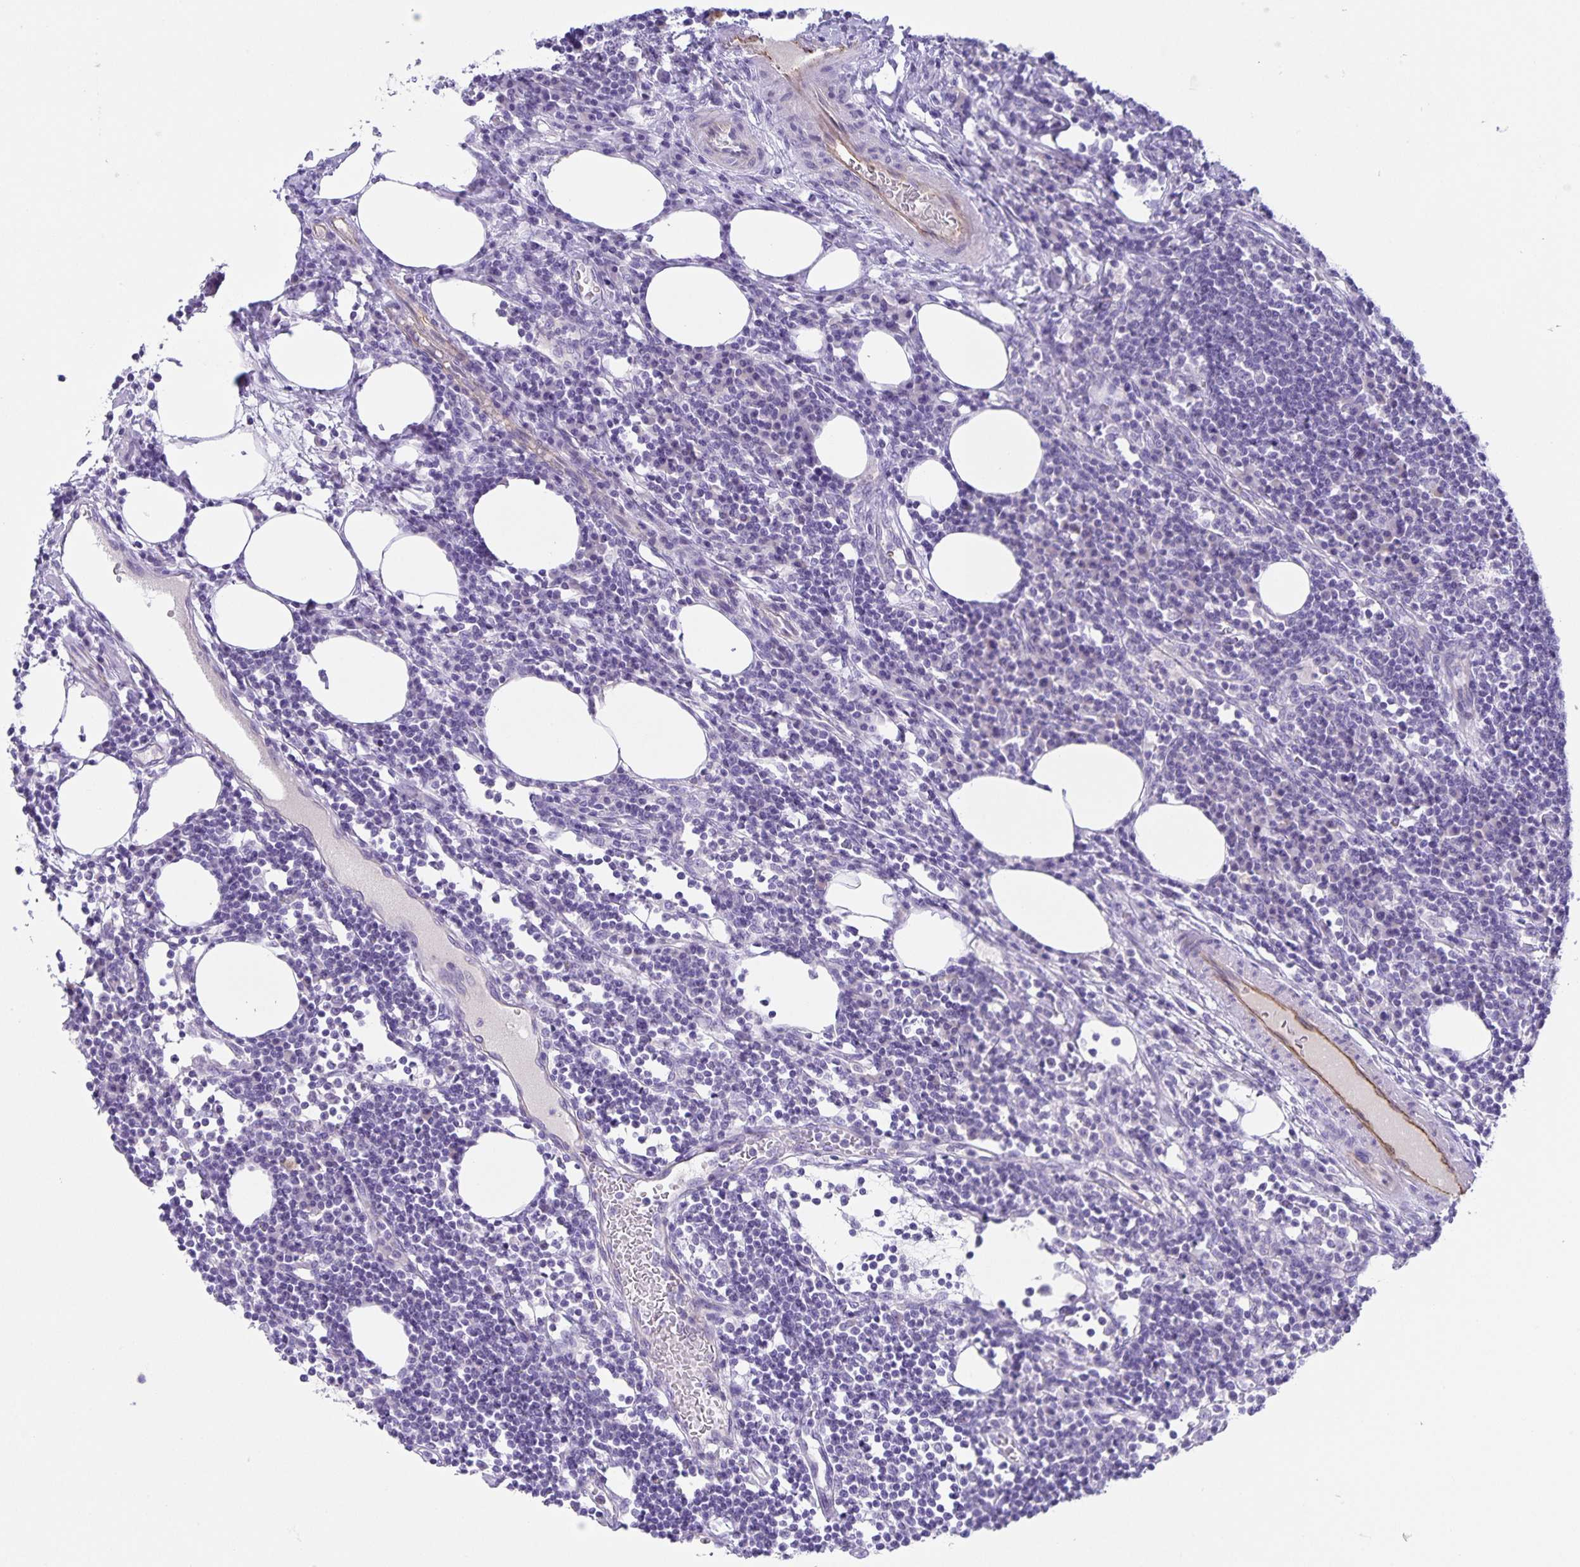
{"staining": {"intensity": "negative", "quantity": "none", "location": "none"}, "tissue": "lymph node", "cell_type": "Germinal center cells", "image_type": "normal", "snomed": [{"axis": "morphology", "description": "Normal tissue, NOS"}, {"axis": "topography", "description": "Lymph node"}], "caption": "Lymph node was stained to show a protein in brown. There is no significant expression in germinal center cells. (DAB IHC visualized using brightfield microscopy, high magnification).", "gene": "UBQLN3", "patient": {"sex": "male", "age": 67}}